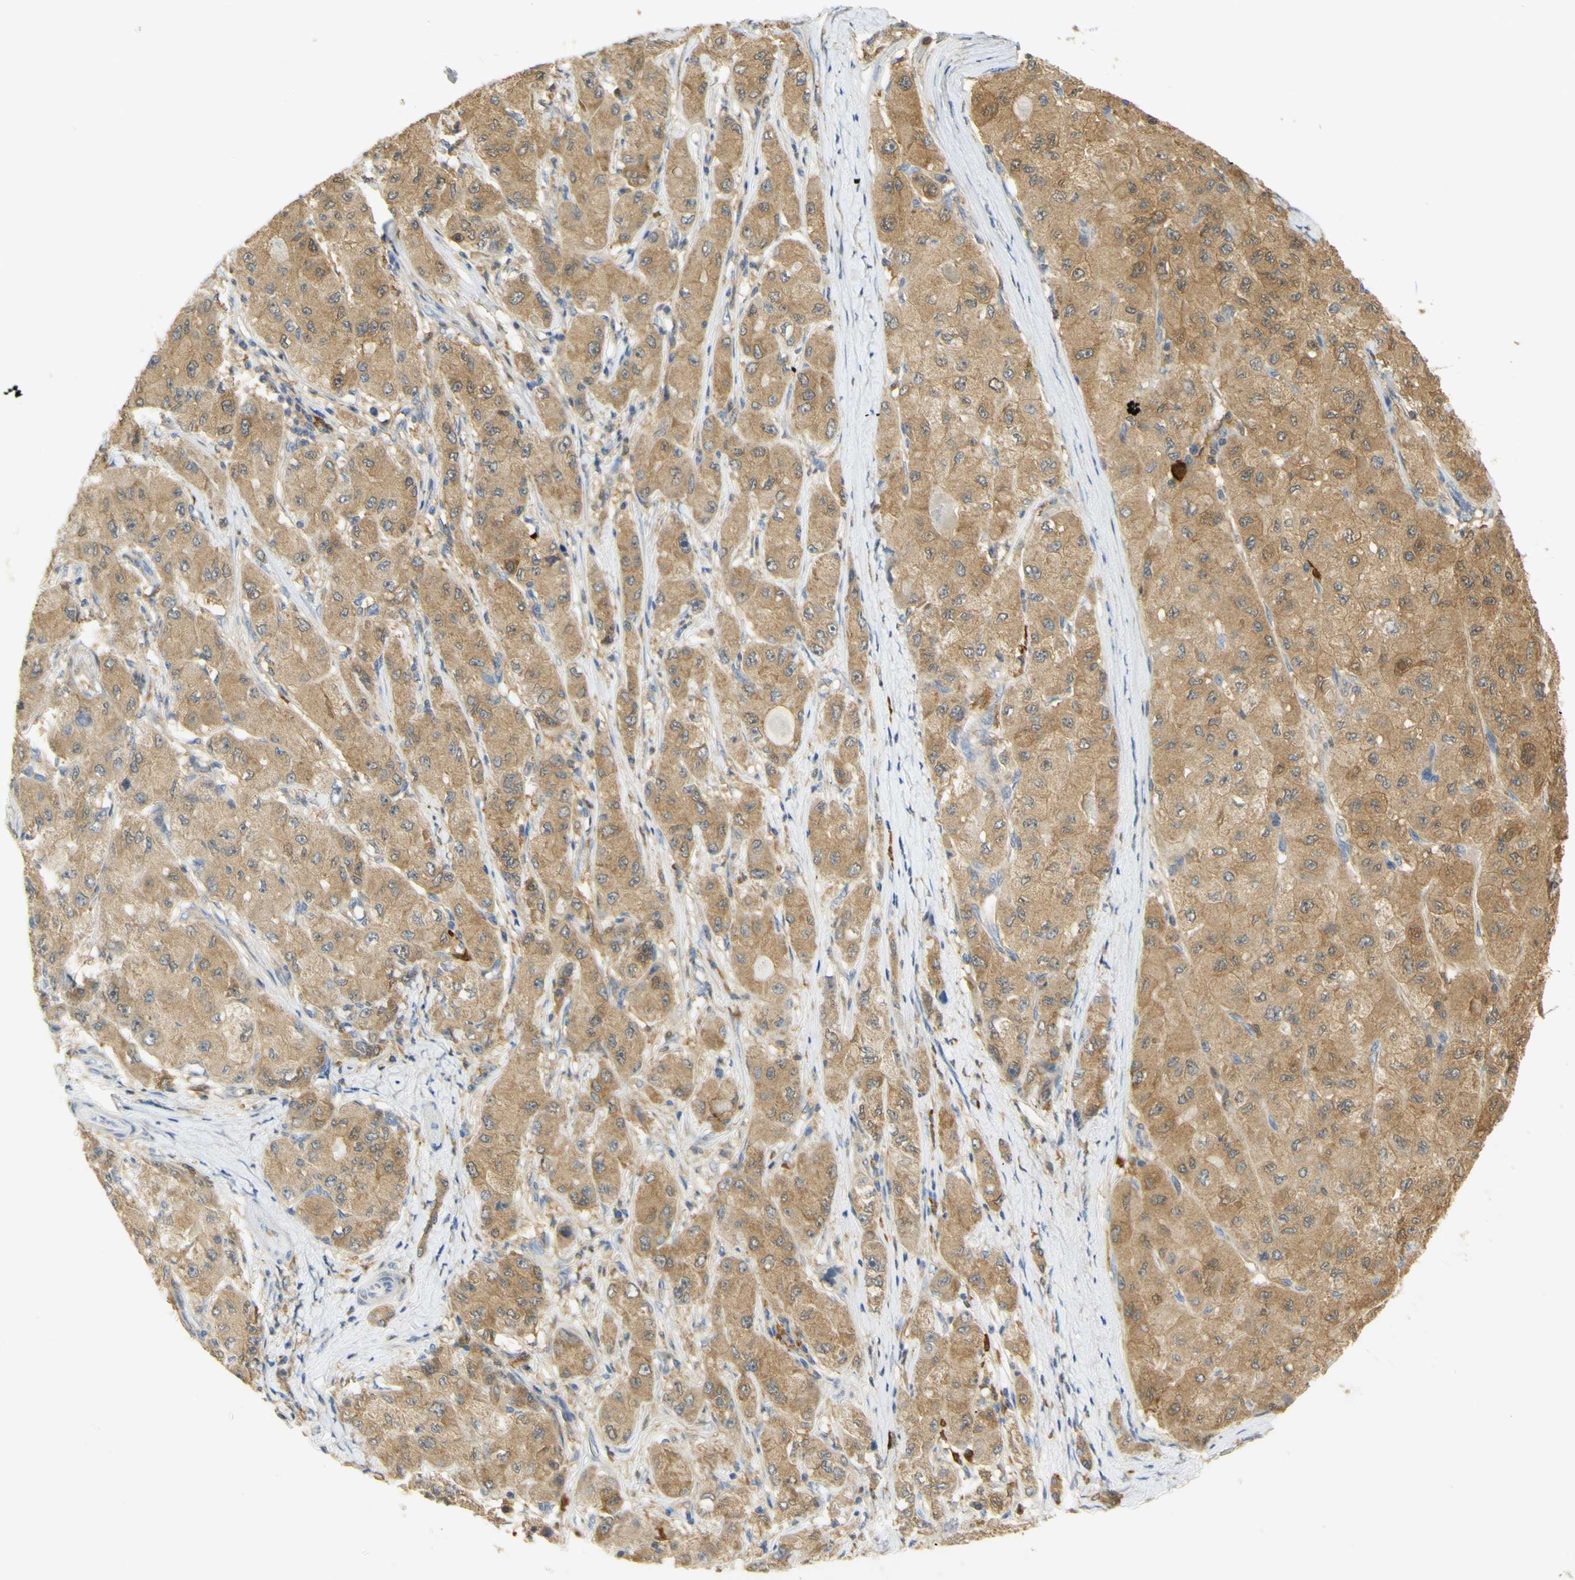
{"staining": {"intensity": "moderate", "quantity": ">75%", "location": "cytoplasmic/membranous"}, "tissue": "liver cancer", "cell_type": "Tumor cells", "image_type": "cancer", "snomed": [{"axis": "morphology", "description": "Carcinoma, Hepatocellular, NOS"}, {"axis": "topography", "description": "Liver"}], "caption": "High-power microscopy captured an immunohistochemistry (IHC) histopathology image of liver cancer (hepatocellular carcinoma), revealing moderate cytoplasmic/membranous positivity in approximately >75% of tumor cells. (DAB = brown stain, brightfield microscopy at high magnification).", "gene": "PAK1", "patient": {"sex": "male", "age": 80}}